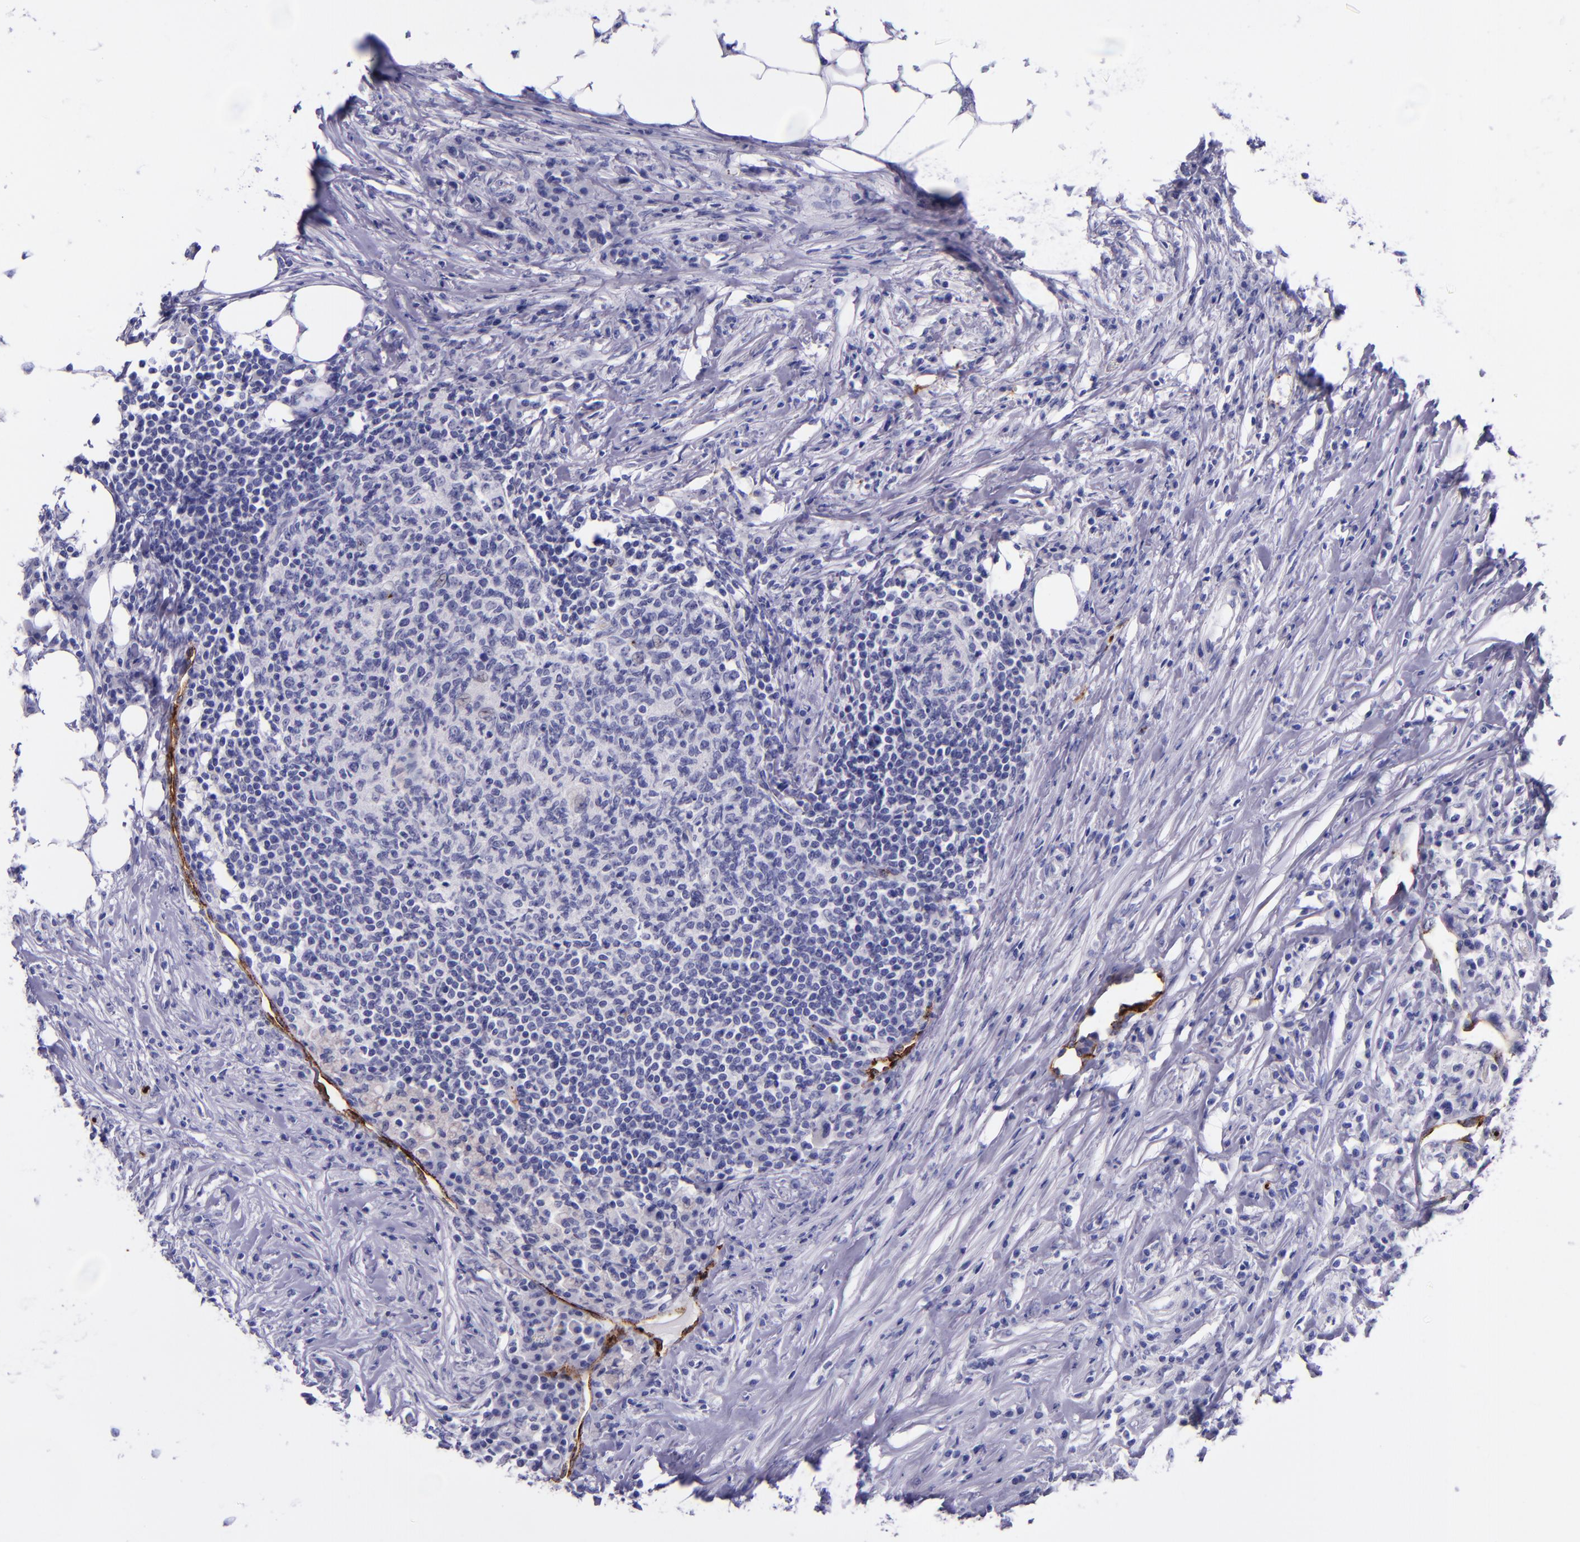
{"staining": {"intensity": "negative", "quantity": "none", "location": "none"}, "tissue": "colorectal cancer", "cell_type": "Tumor cells", "image_type": "cancer", "snomed": [{"axis": "morphology", "description": "Adenocarcinoma, NOS"}, {"axis": "topography", "description": "Colon"}], "caption": "Histopathology image shows no protein expression in tumor cells of colorectal adenocarcinoma tissue. The staining is performed using DAB (3,3'-diaminobenzidine) brown chromogen with nuclei counter-stained in using hematoxylin.", "gene": "SELE", "patient": {"sex": "male", "age": 71}}